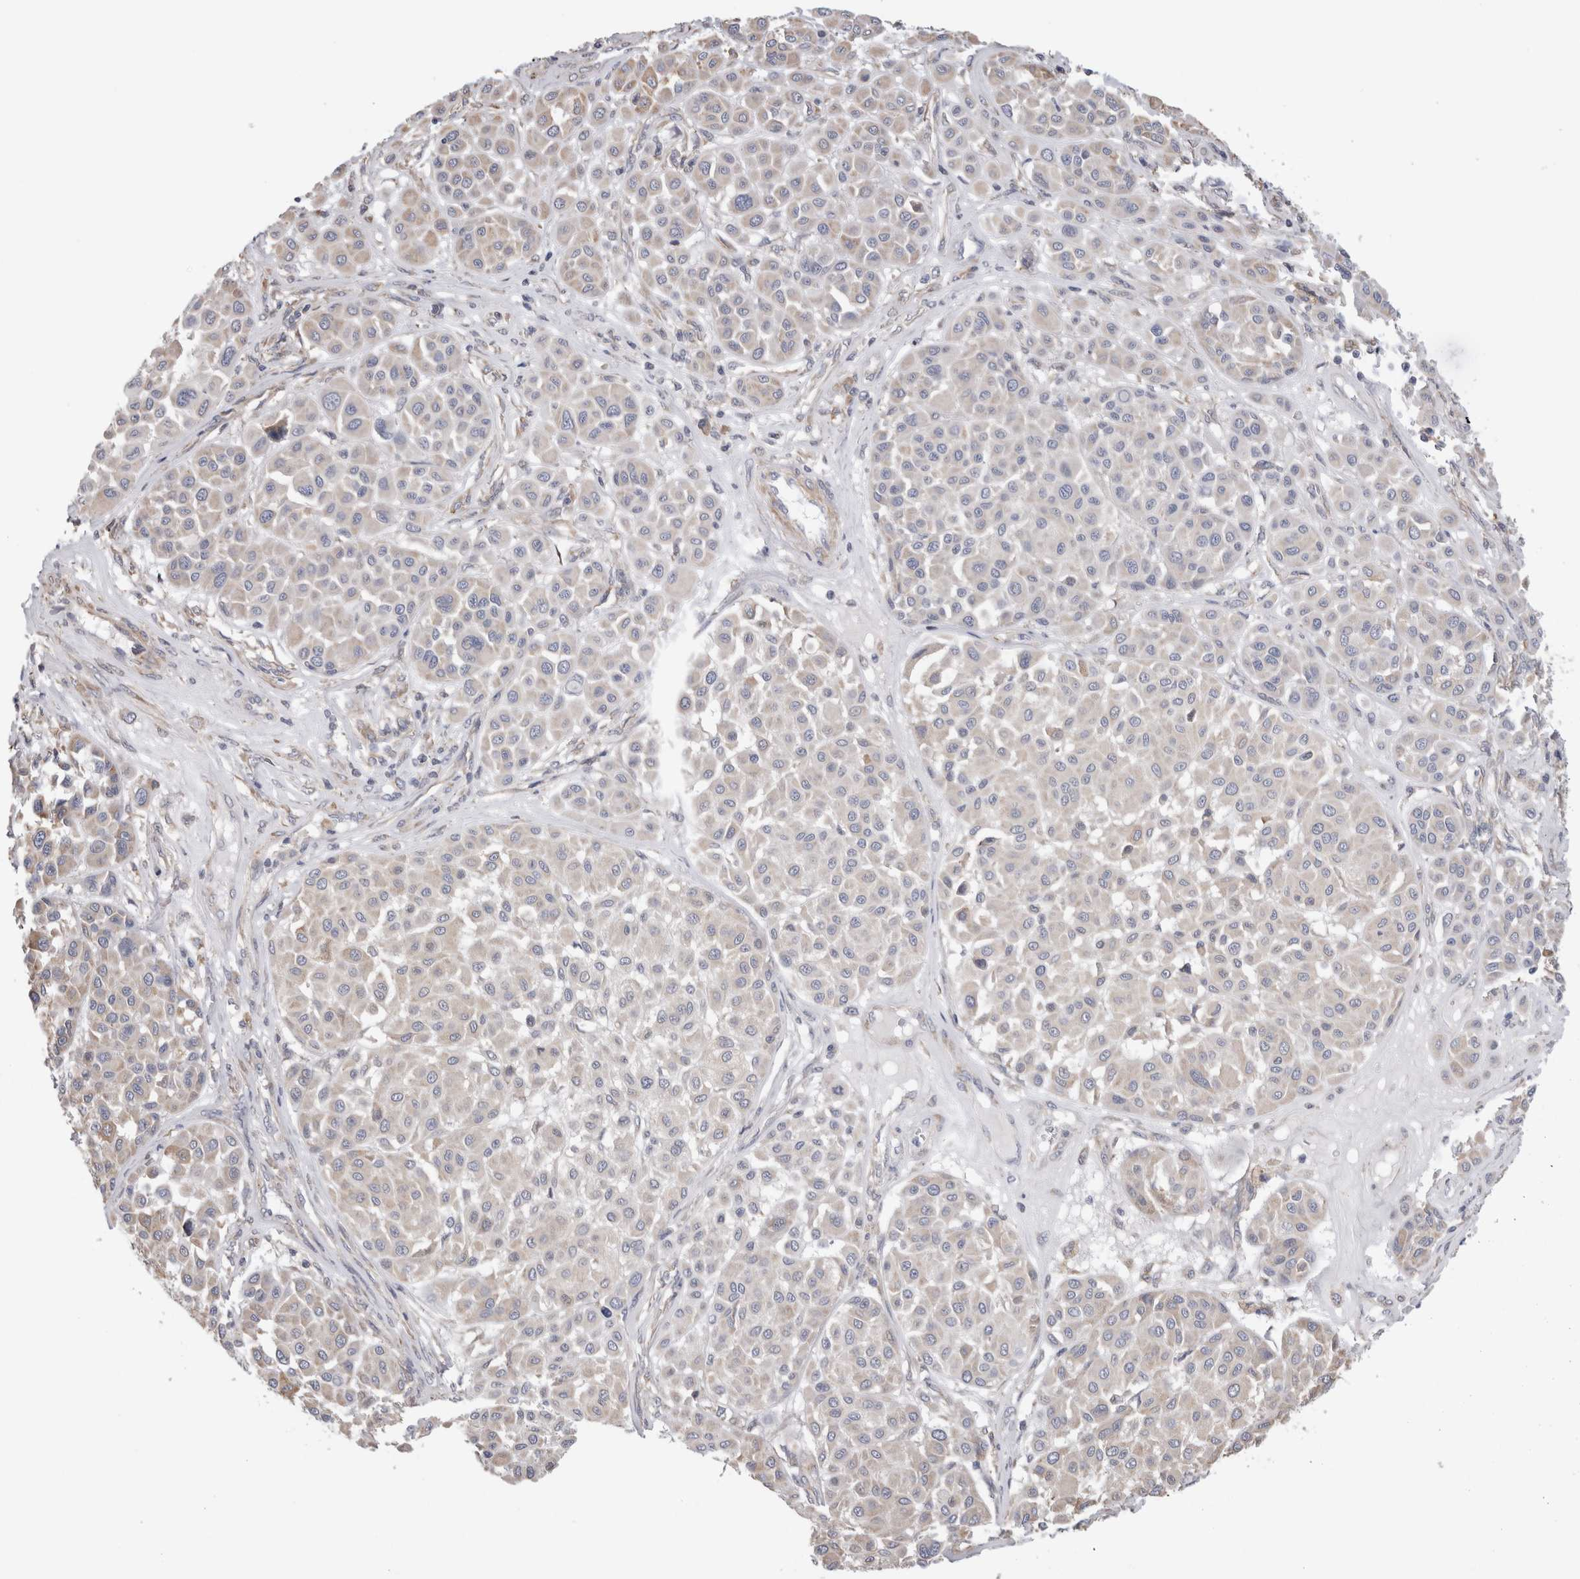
{"staining": {"intensity": "negative", "quantity": "none", "location": "none"}, "tissue": "melanoma", "cell_type": "Tumor cells", "image_type": "cancer", "snomed": [{"axis": "morphology", "description": "Malignant melanoma, Metastatic site"}, {"axis": "topography", "description": "Soft tissue"}], "caption": "Human malignant melanoma (metastatic site) stained for a protein using immunohistochemistry demonstrates no staining in tumor cells.", "gene": "SMAP2", "patient": {"sex": "male", "age": 41}}